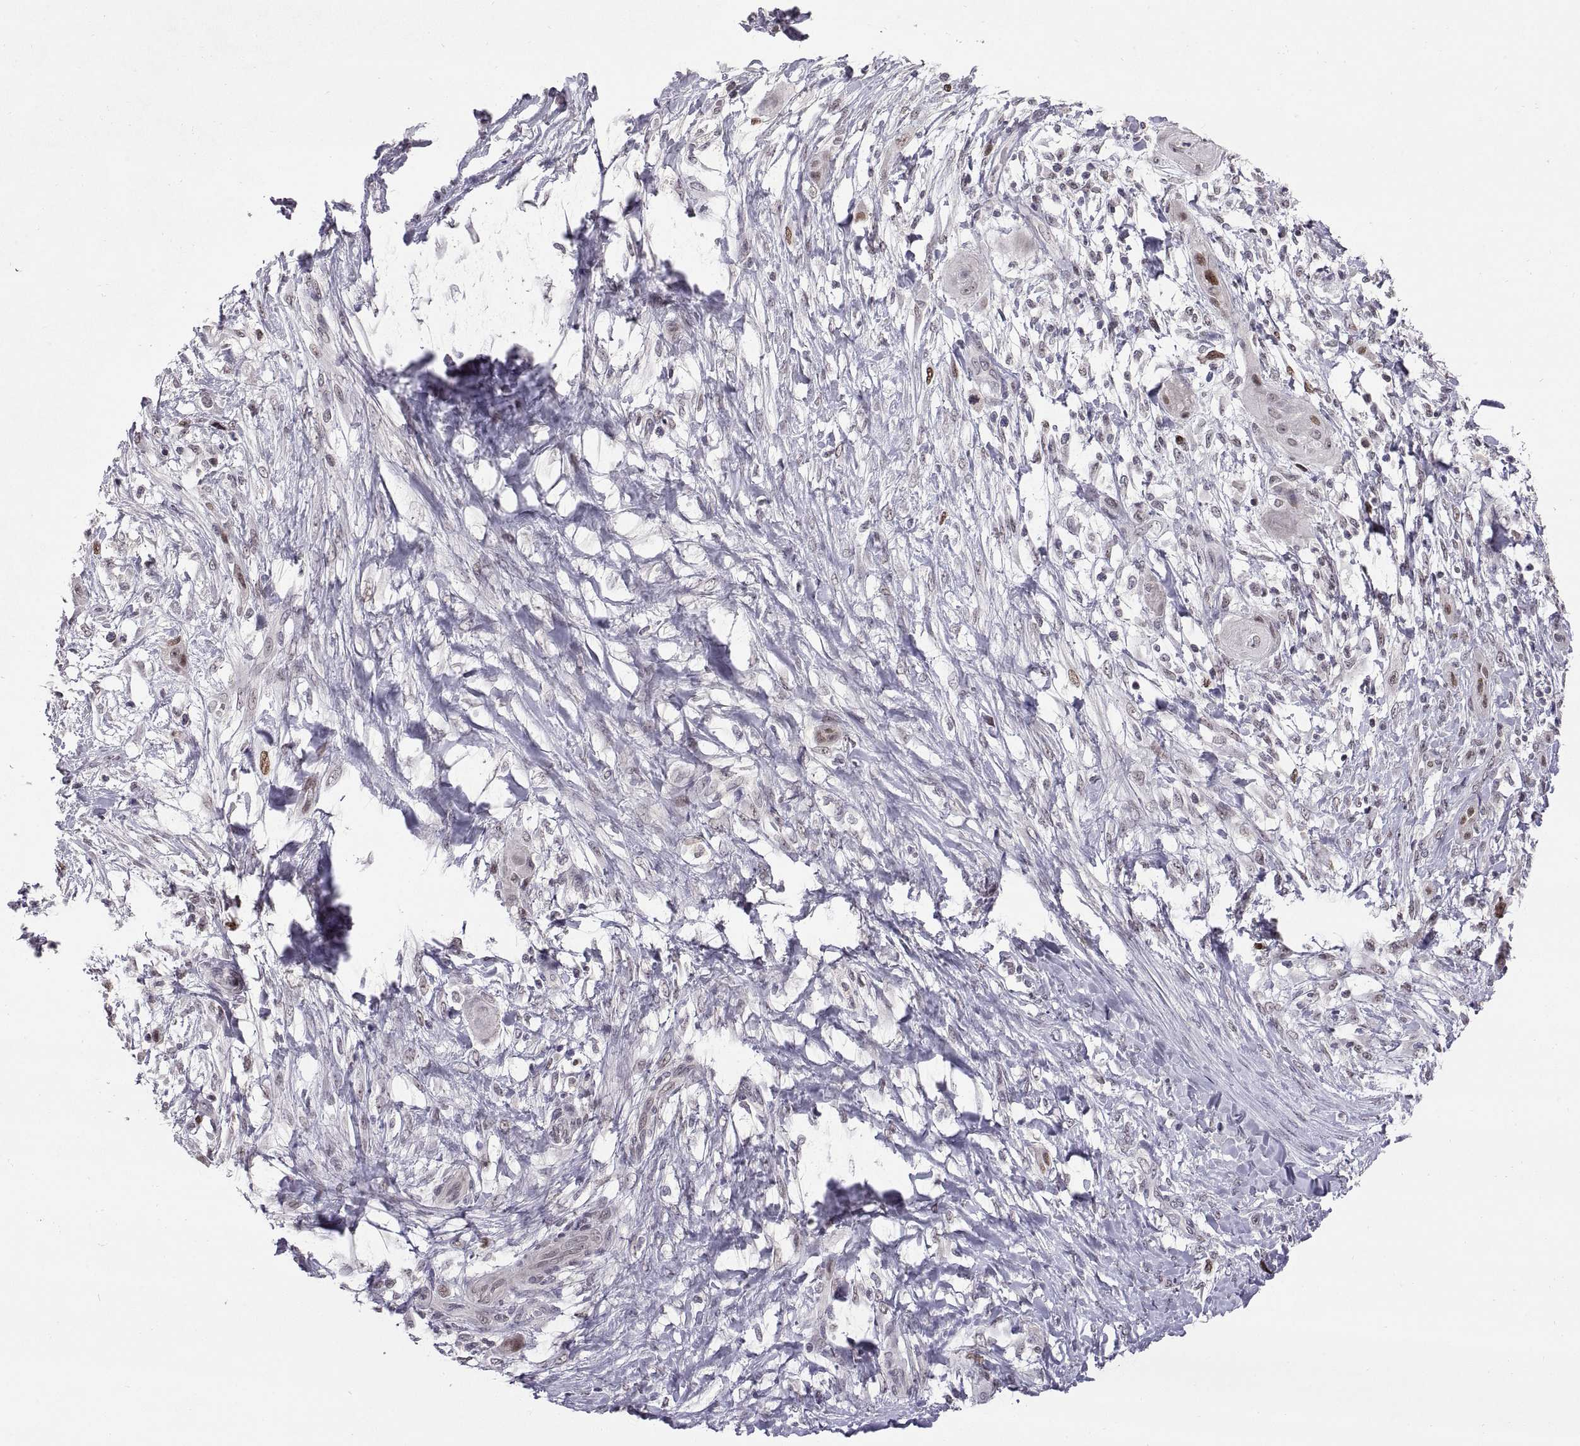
{"staining": {"intensity": "moderate", "quantity": "<25%", "location": "nuclear"}, "tissue": "skin cancer", "cell_type": "Tumor cells", "image_type": "cancer", "snomed": [{"axis": "morphology", "description": "Squamous cell carcinoma, NOS"}, {"axis": "topography", "description": "Skin"}], "caption": "Protein expression analysis of human skin squamous cell carcinoma reveals moderate nuclear expression in approximately <25% of tumor cells.", "gene": "CHFR", "patient": {"sex": "male", "age": 62}}